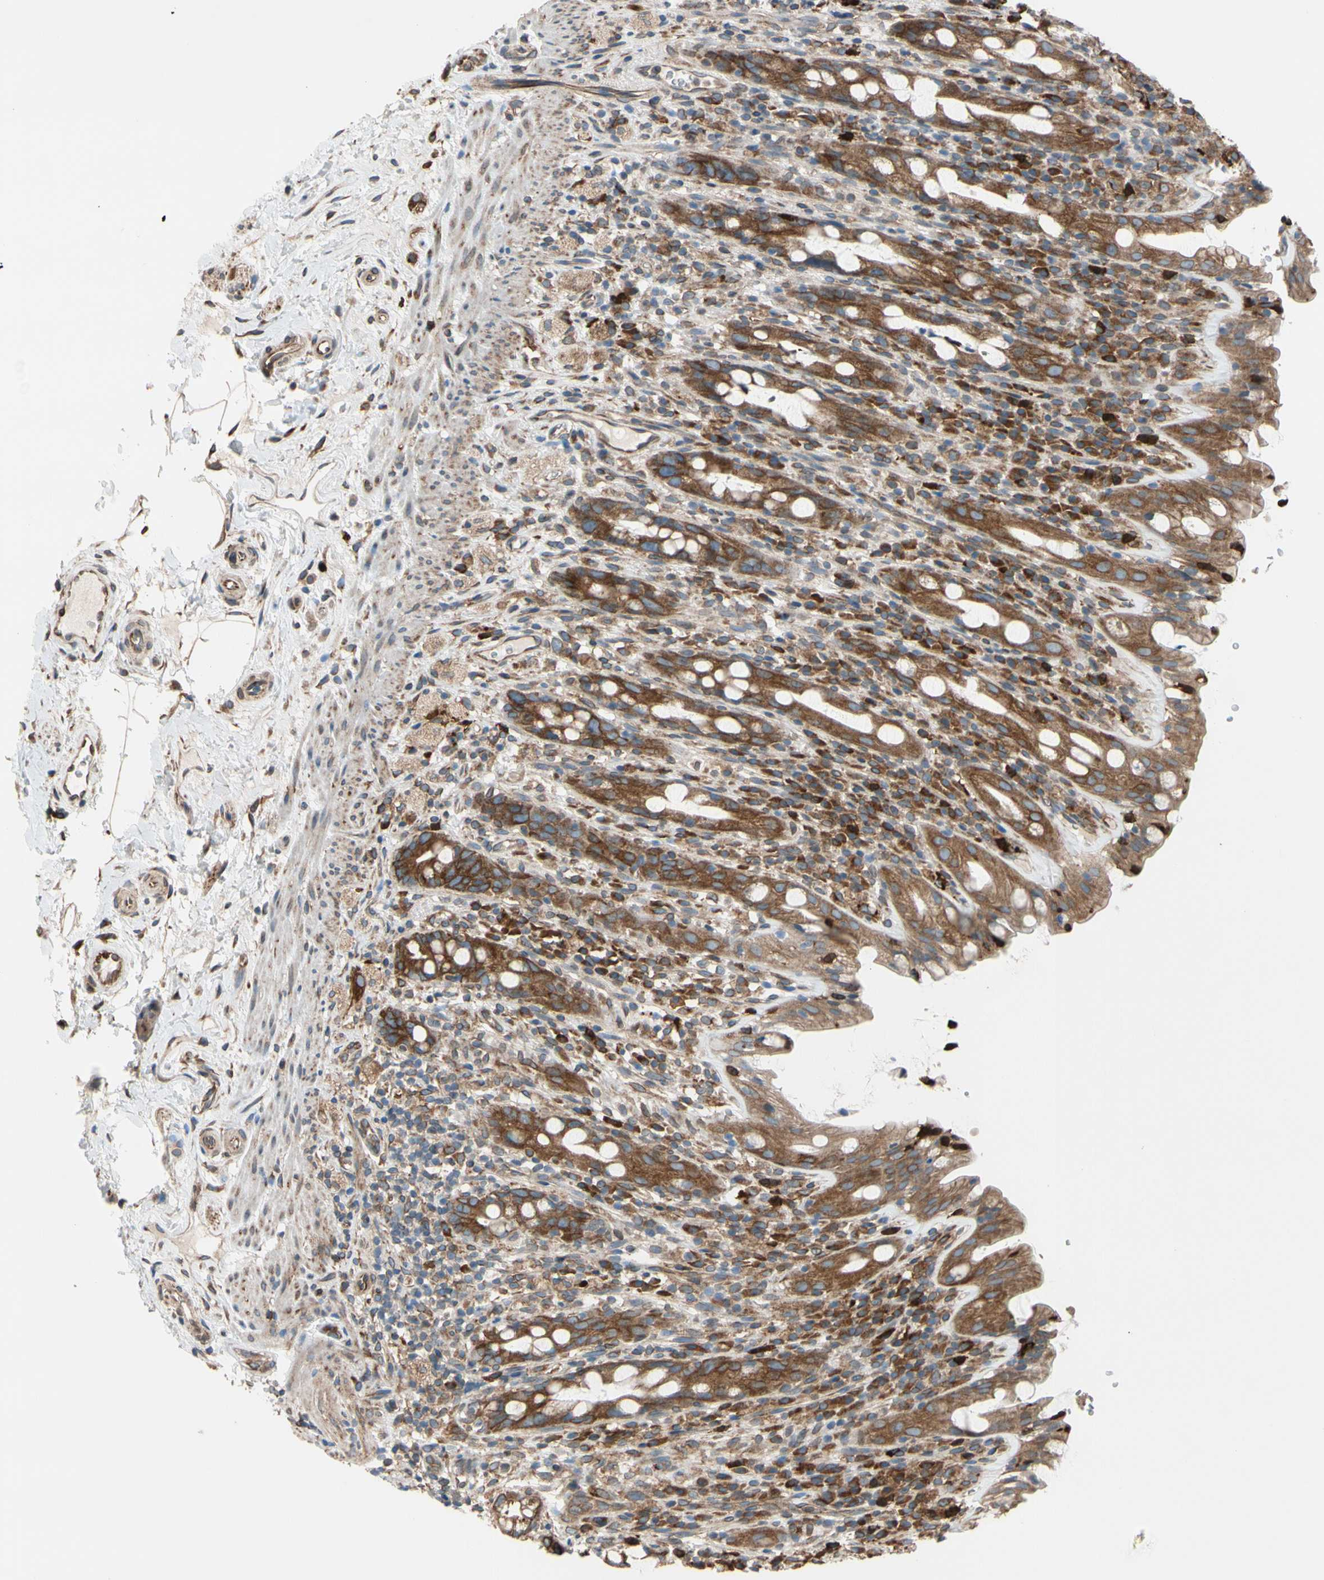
{"staining": {"intensity": "strong", "quantity": ">75%", "location": "cytoplasmic/membranous"}, "tissue": "rectum", "cell_type": "Glandular cells", "image_type": "normal", "snomed": [{"axis": "morphology", "description": "Normal tissue, NOS"}, {"axis": "topography", "description": "Rectum"}], "caption": "This micrograph reveals benign rectum stained with IHC to label a protein in brown. The cytoplasmic/membranous of glandular cells show strong positivity for the protein. Nuclei are counter-stained blue.", "gene": "CLCC1", "patient": {"sex": "male", "age": 44}}